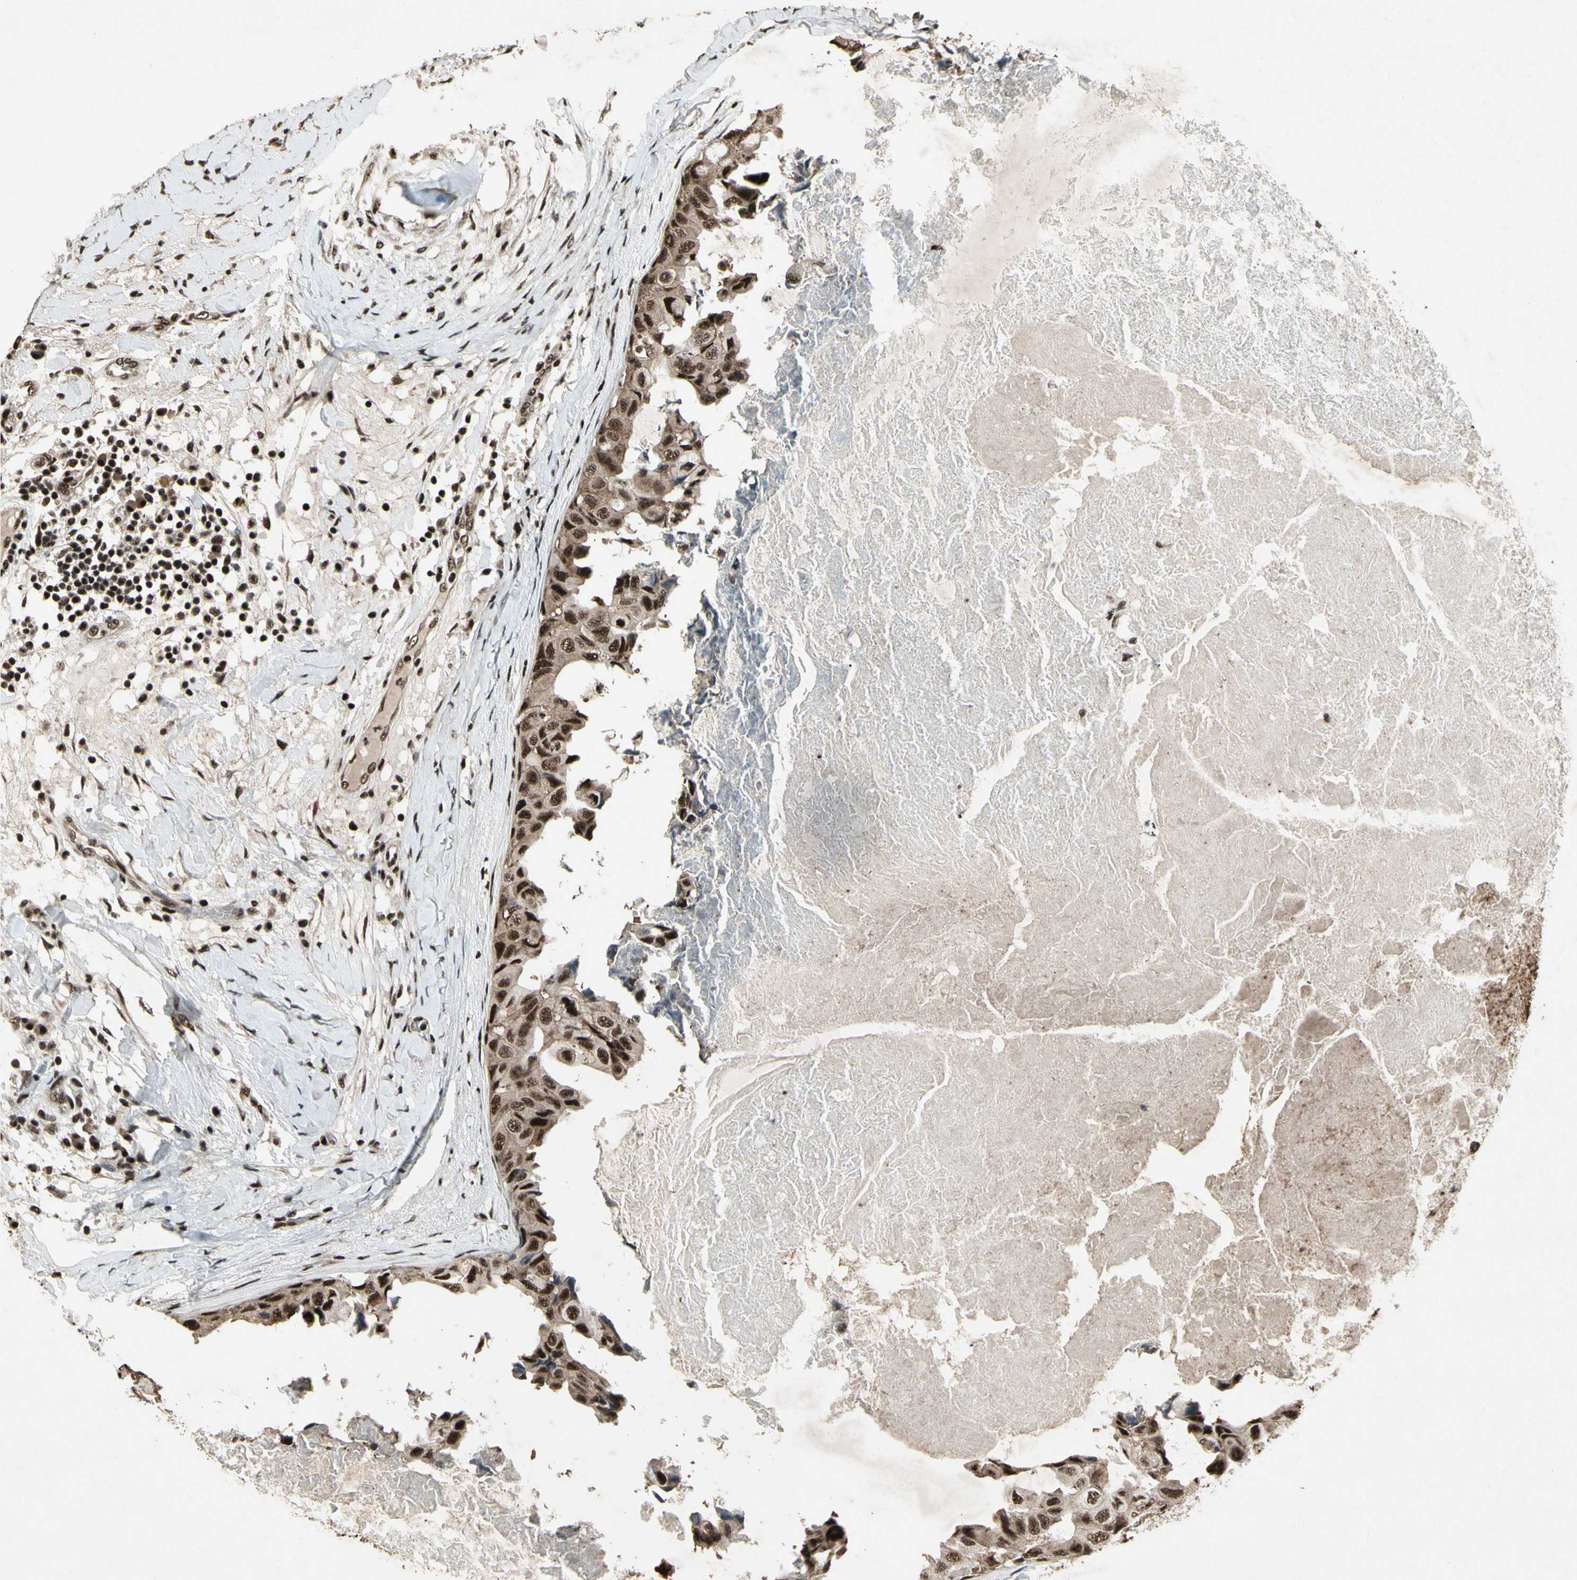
{"staining": {"intensity": "strong", "quantity": ">75%", "location": "cytoplasmic/membranous,nuclear"}, "tissue": "breast cancer", "cell_type": "Tumor cells", "image_type": "cancer", "snomed": [{"axis": "morphology", "description": "Duct carcinoma"}, {"axis": "topography", "description": "Breast"}], "caption": "Breast cancer (infiltrating ductal carcinoma) was stained to show a protein in brown. There is high levels of strong cytoplasmic/membranous and nuclear positivity in approximately >75% of tumor cells.", "gene": "TBX2", "patient": {"sex": "female", "age": 40}}